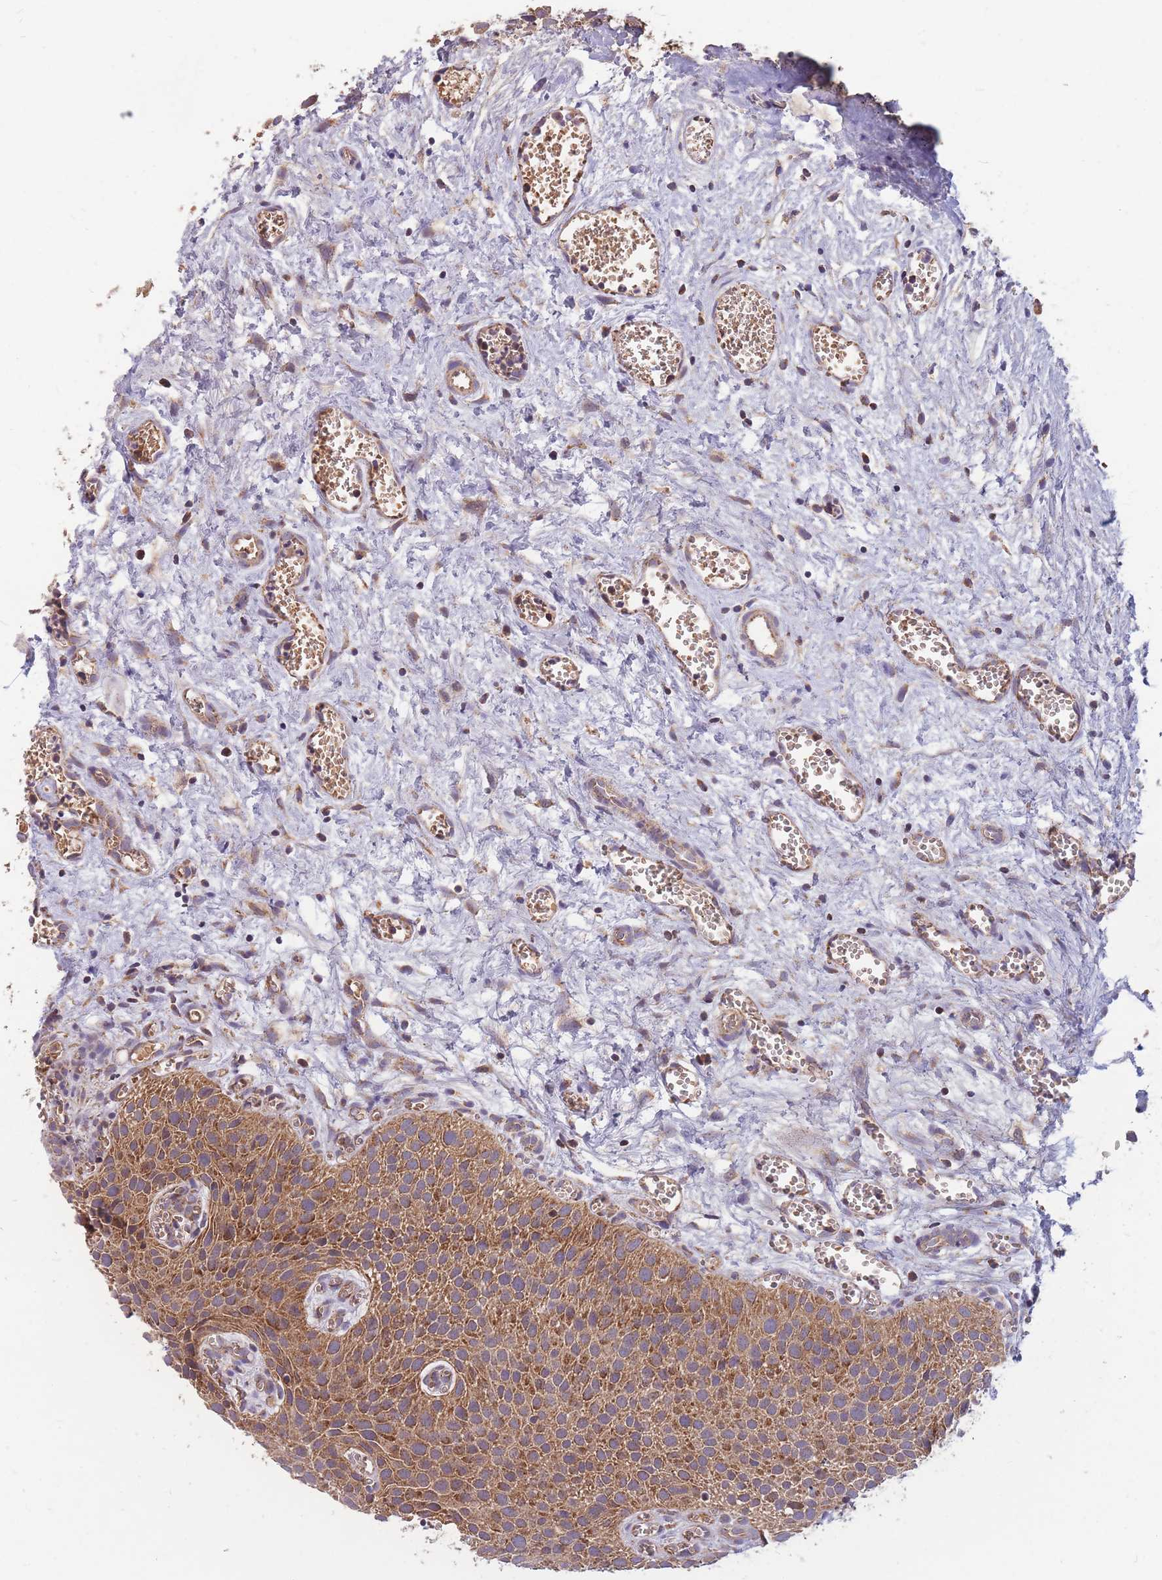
{"staining": {"intensity": "strong", "quantity": ">75%", "location": "cytoplasmic/membranous"}, "tissue": "urothelial cancer", "cell_type": "Tumor cells", "image_type": "cancer", "snomed": [{"axis": "morphology", "description": "Urothelial carcinoma, Low grade"}, {"axis": "topography", "description": "Urinary bladder"}], "caption": "An immunohistochemistry photomicrograph of tumor tissue is shown. Protein staining in brown highlights strong cytoplasmic/membranous positivity in low-grade urothelial carcinoma within tumor cells.", "gene": "PTPMT1", "patient": {"sex": "male", "age": 88}}